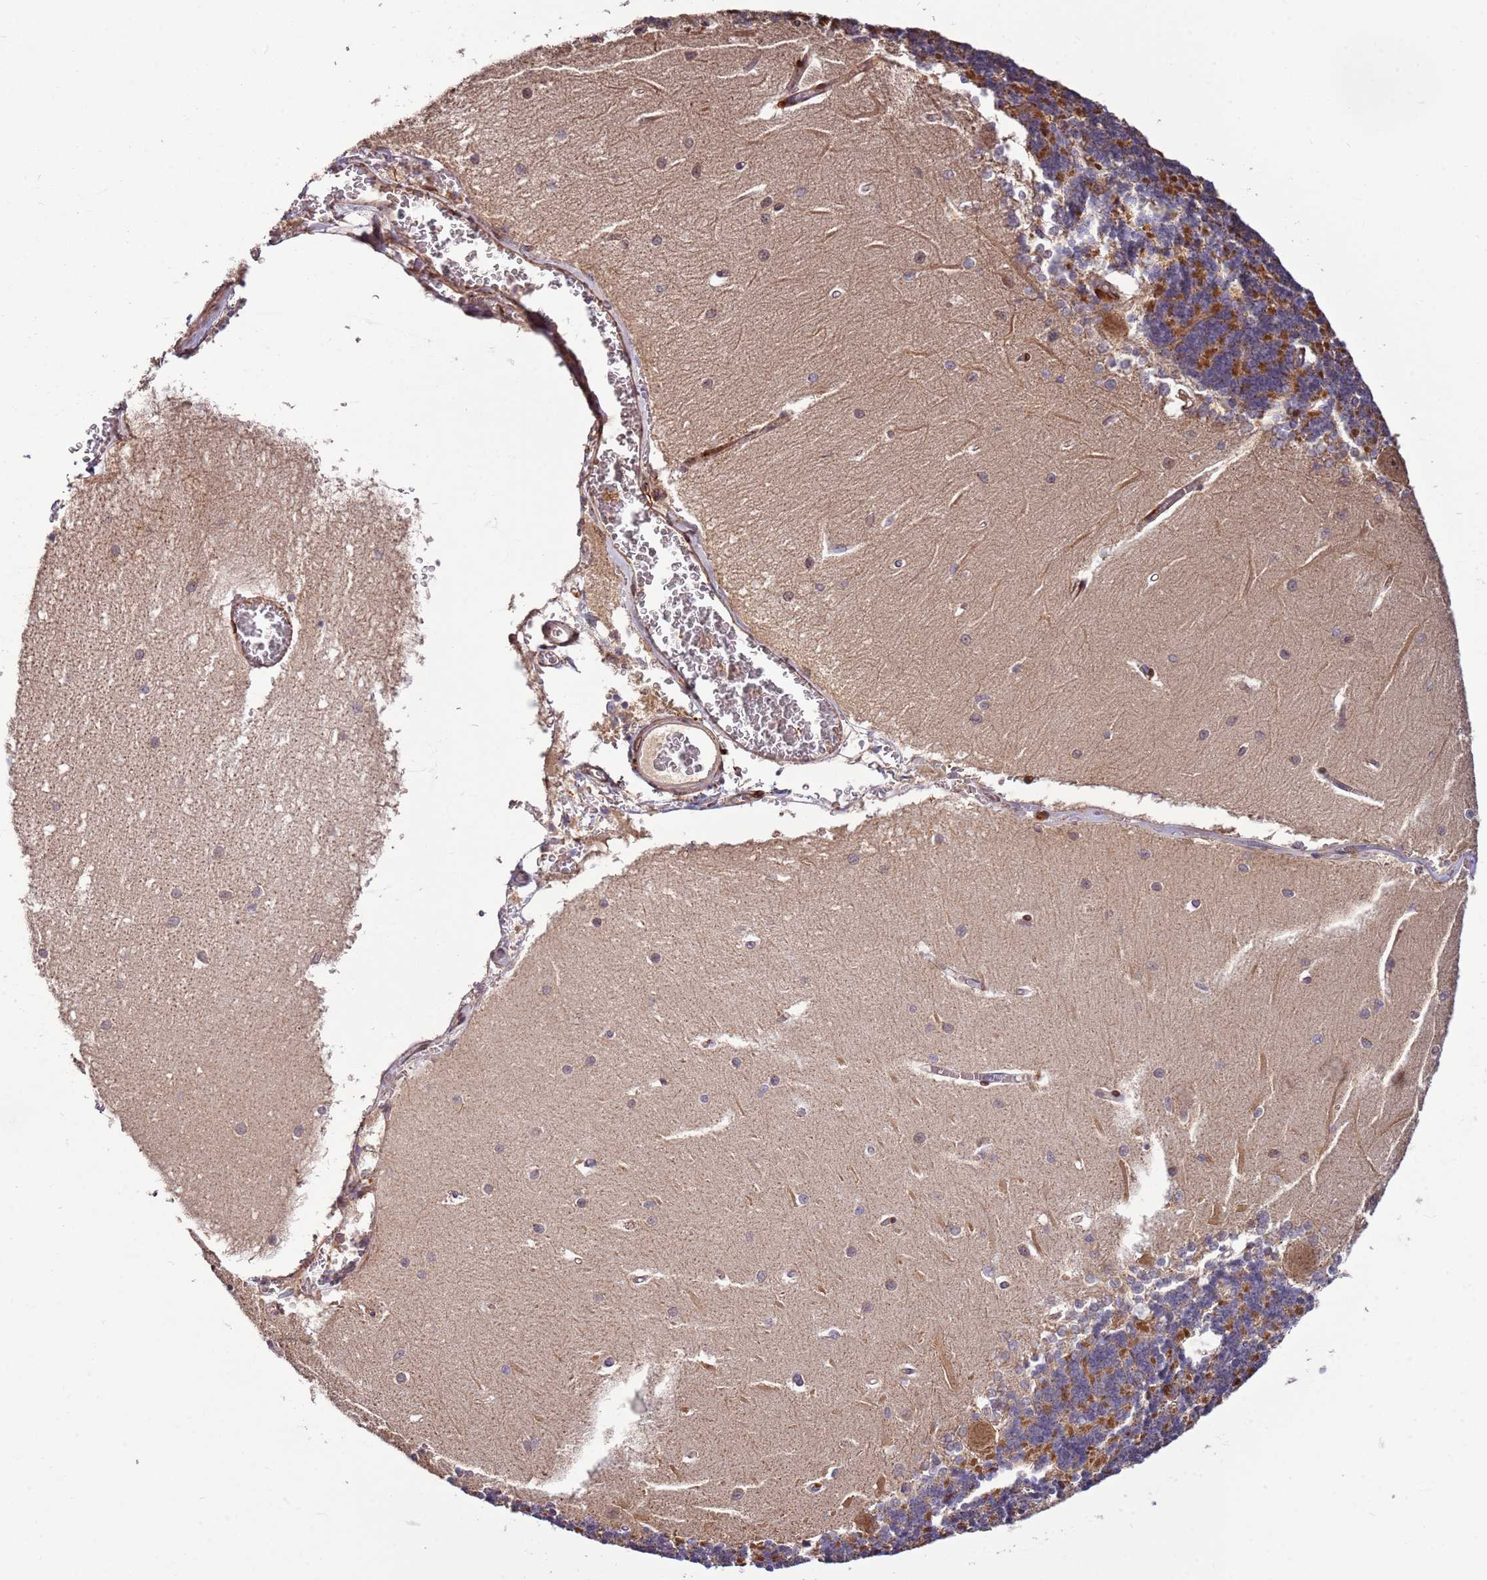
{"staining": {"intensity": "moderate", "quantity": "25%-75%", "location": "cytoplasmic/membranous"}, "tissue": "cerebellum", "cell_type": "Cells in granular layer", "image_type": "normal", "snomed": [{"axis": "morphology", "description": "Normal tissue, NOS"}, {"axis": "topography", "description": "Cerebellum"}], "caption": "A micrograph showing moderate cytoplasmic/membranous staining in approximately 25%-75% of cells in granular layer in unremarkable cerebellum, as visualized by brown immunohistochemical staining.", "gene": "RHBDL1", "patient": {"sex": "male", "age": 37}}